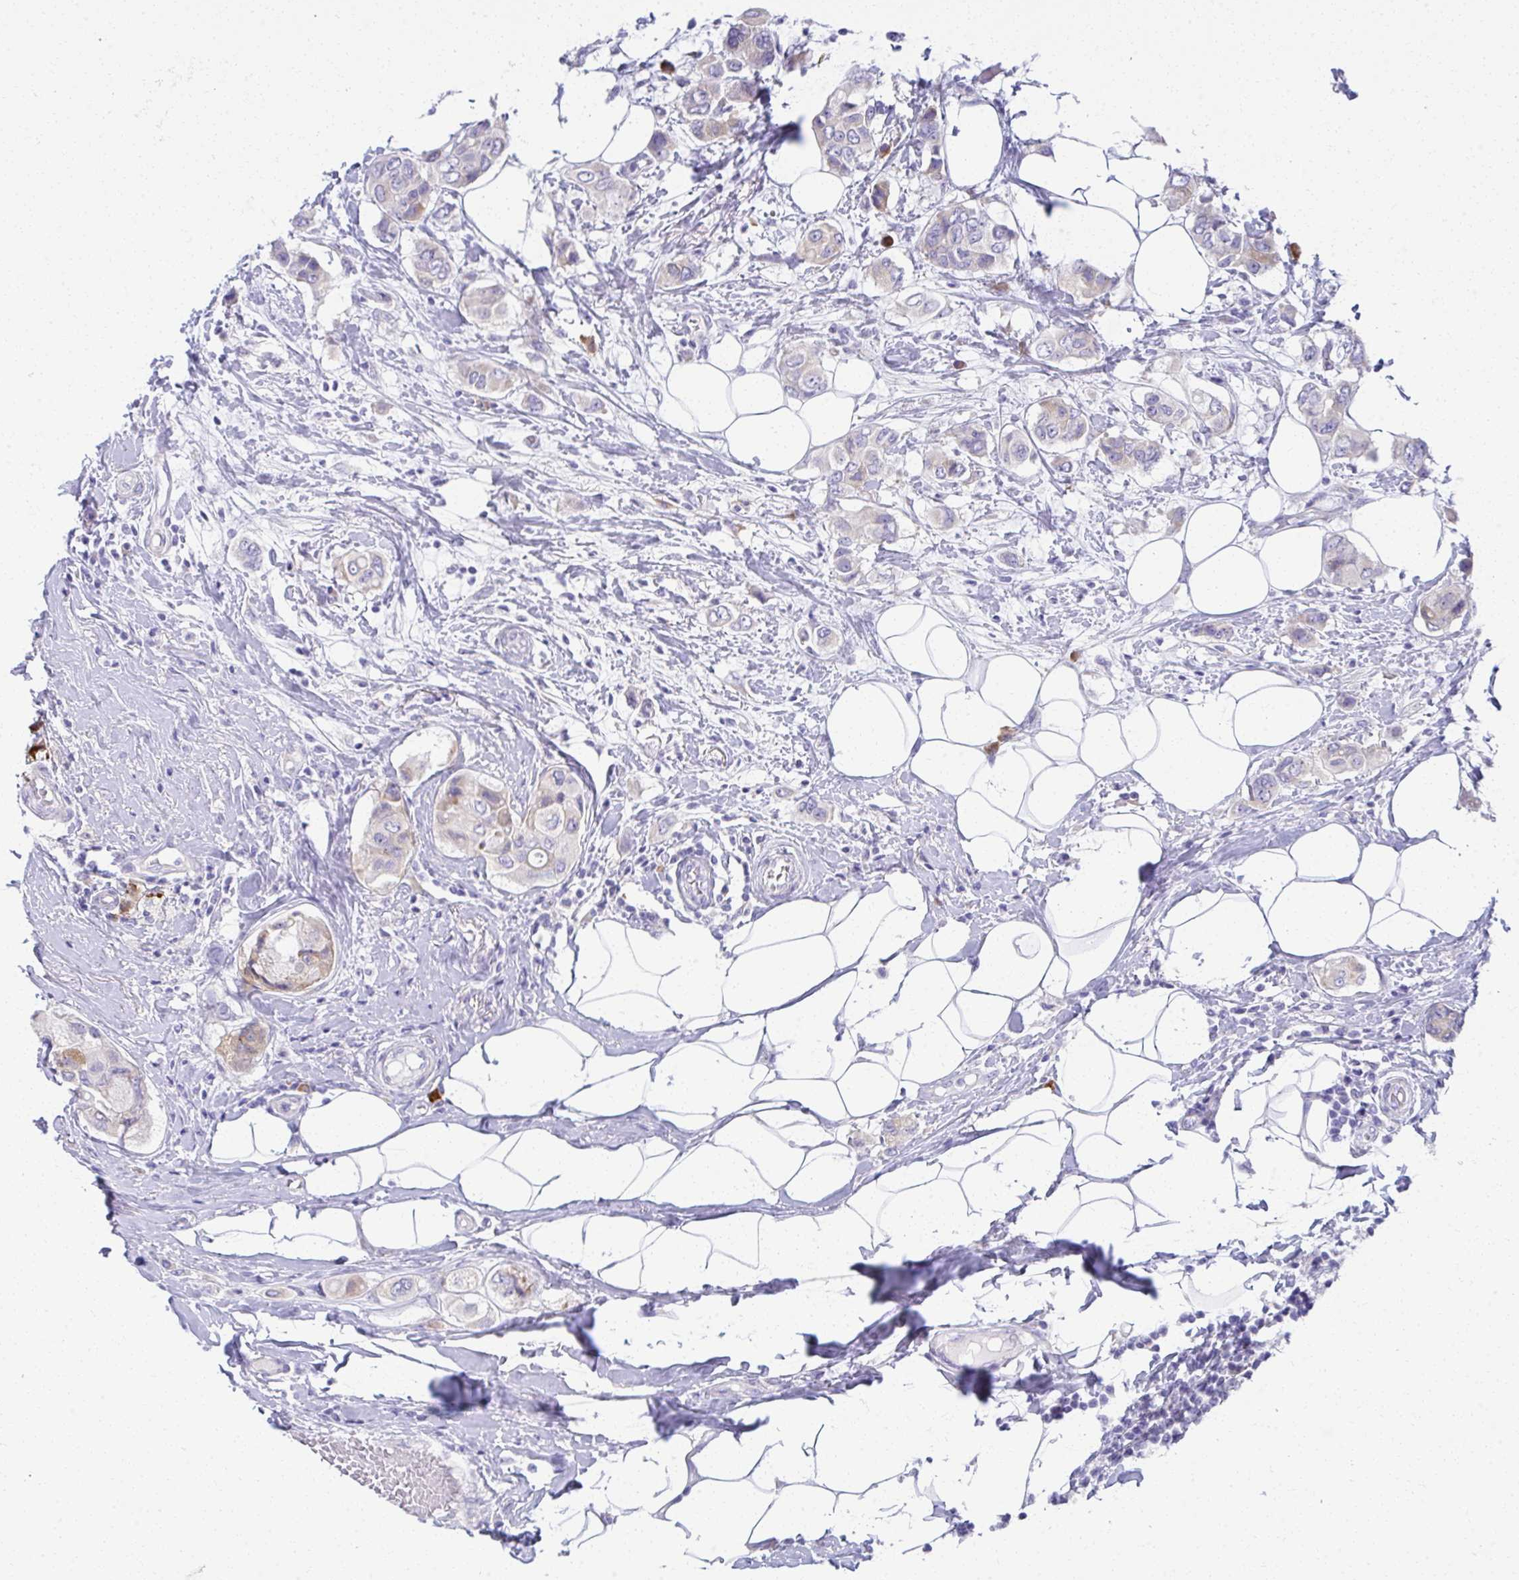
{"staining": {"intensity": "negative", "quantity": "none", "location": "none"}, "tissue": "breast cancer", "cell_type": "Tumor cells", "image_type": "cancer", "snomed": [{"axis": "morphology", "description": "Lobular carcinoma"}, {"axis": "topography", "description": "Breast"}], "caption": "IHC of human breast cancer (lobular carcinoma) reveals no expression in tumor cells. (Brightfield microscopy of DAB immunohistochemistry (IHC) at high magnification).", "gene": "FASLG", "patient": {"sex": "female", "age": 51}}